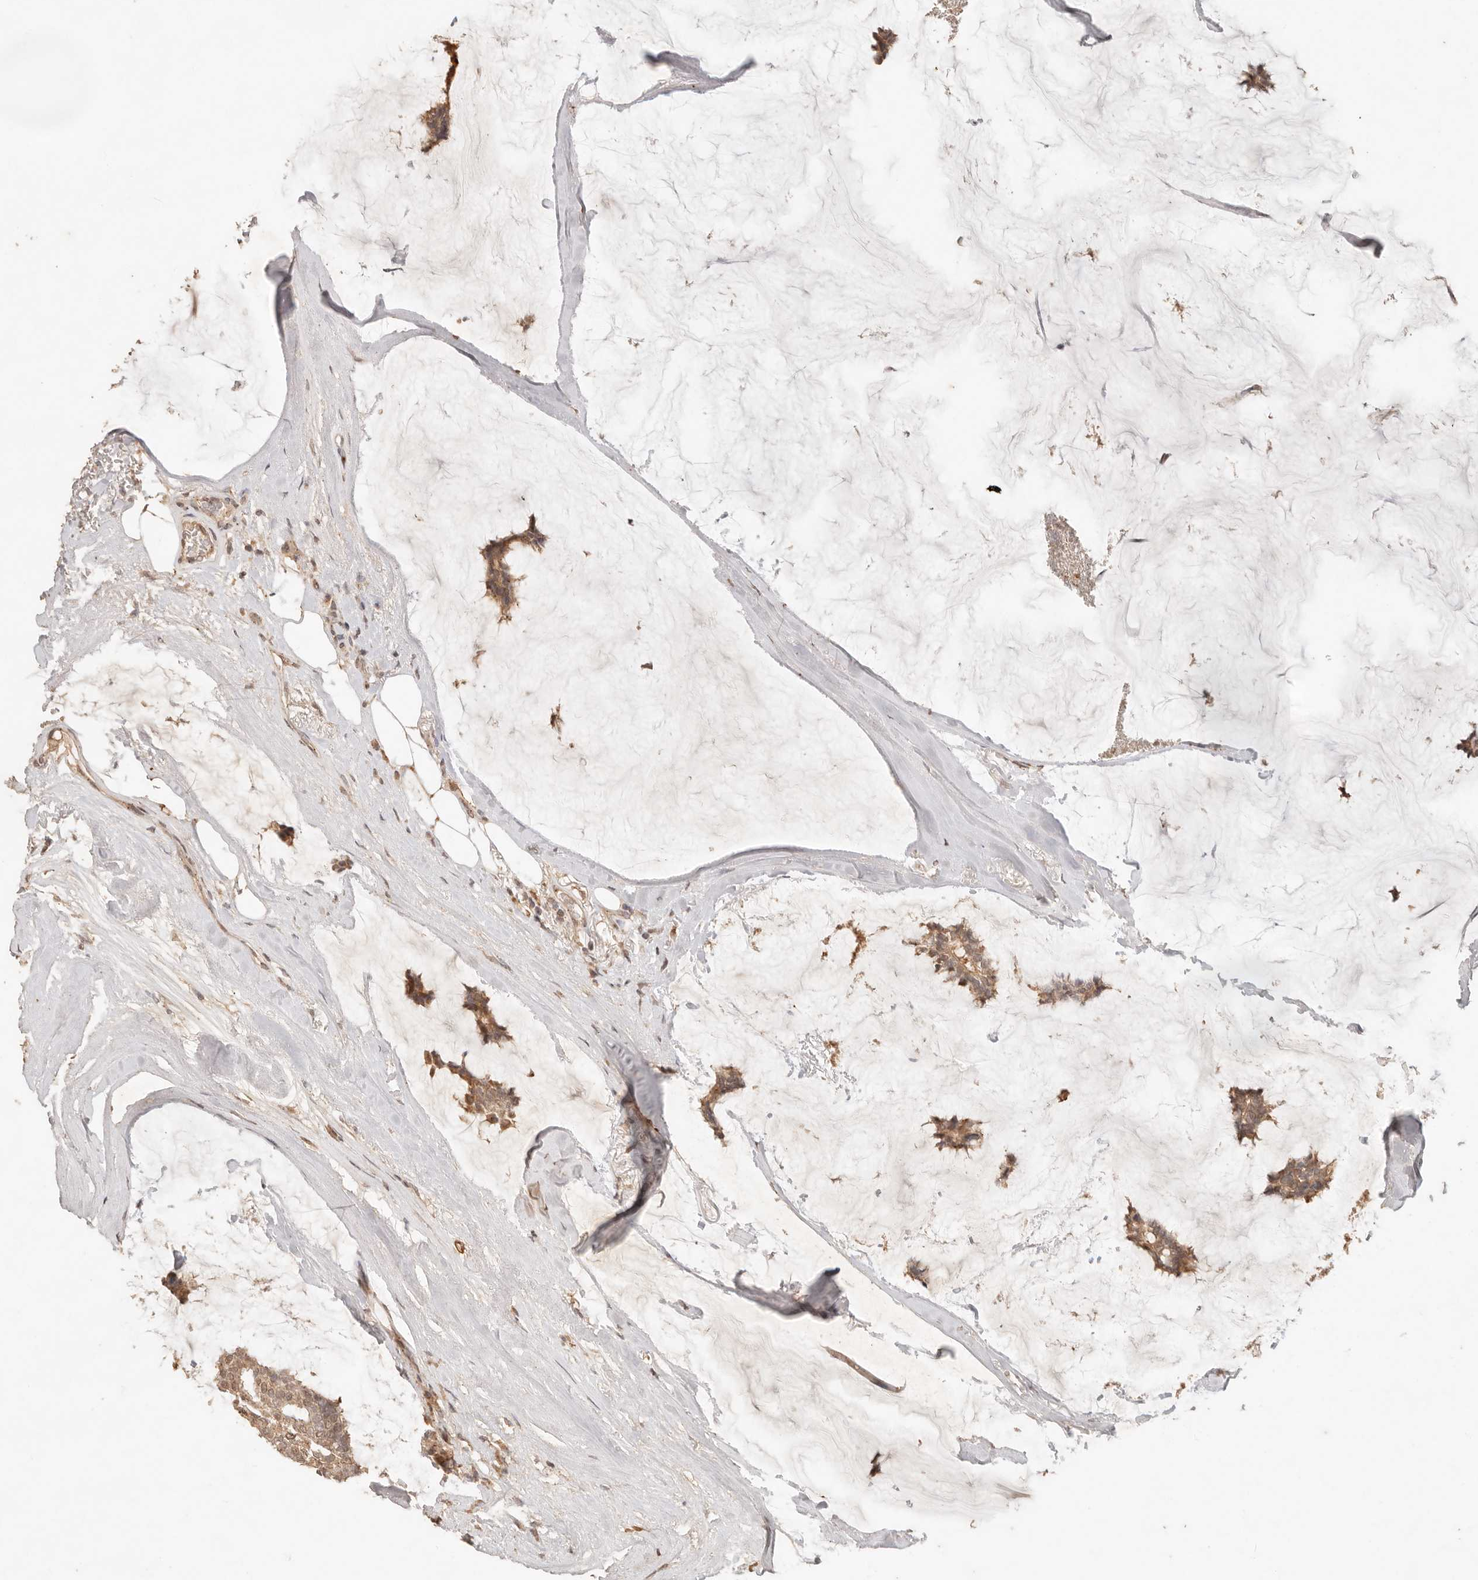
{"staining": {"intensity": "moderate", "quantity": ">75%", "location": "cytoplasmic/membranous"}, "tissue": "breast cancer", "cell_type": "Tumor cells", "image_type": "cancer", "snomed": [{"axis": "morphology", "description": "Duct carcinoma"}, {"axis": "topography", "description": "Breast"}], "caption": "Immunohistochemical staining of human breast cancer (infiltrating ductal carcinoma) displays moderate cytoplasmic/membranous protein expression in about >75% of tumor cells.", "gene": "LMO4", "patient": {"sex": "female", "age": 93}}